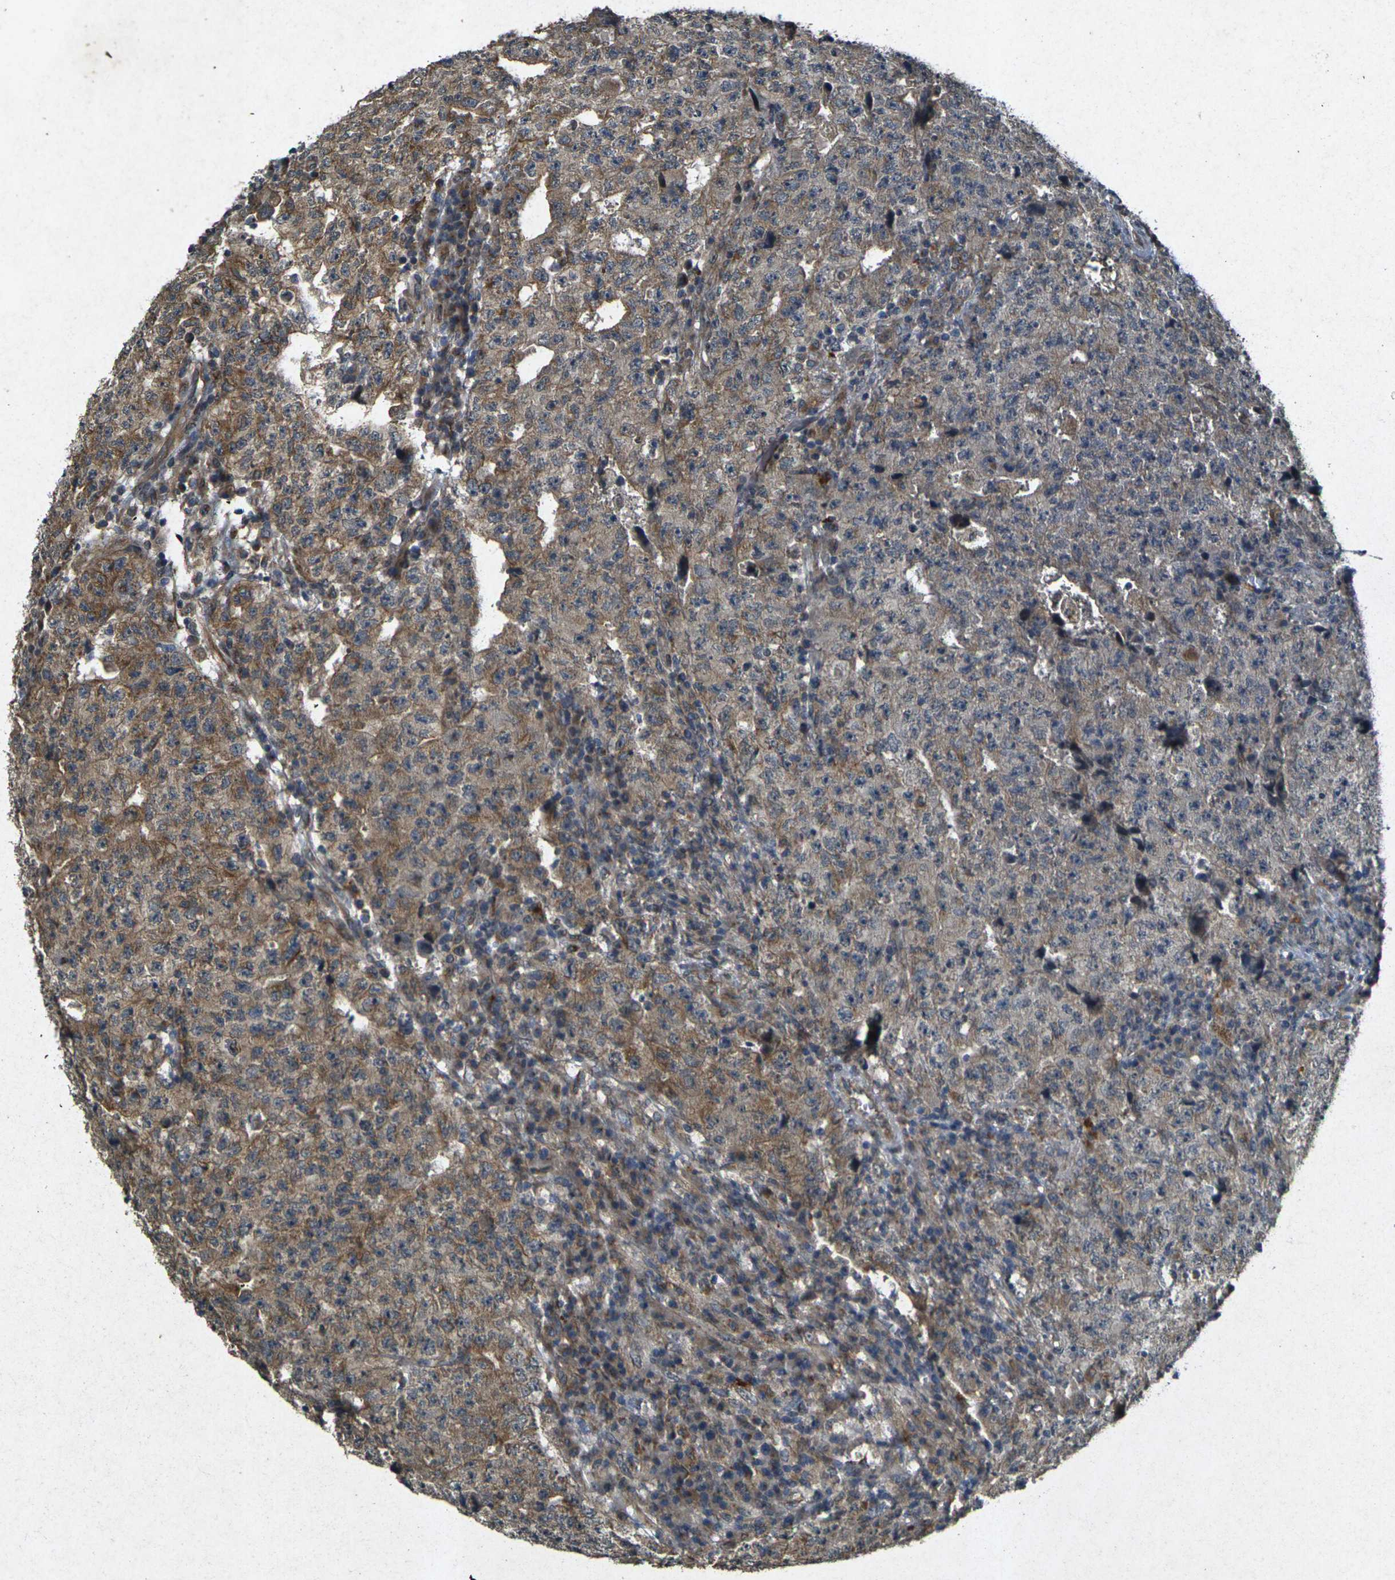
{"staining": {"intensity": "moderate", "quantity": ">75%", "location": "cytoplasmic/membranous"}, "tissue": "testis cancer", "cell_type": "Tumor cells", "image_type": "cancer", "snomed": [{"axis": "morphology", "description": "Necrosis, NOS"}, {"axis": "morphology", "description": "Carcinoma, Embryonal, NOS"}, {"axis": "topography", "description": "Testis"}], "caption": "An IHC micrograph of neoplastic tissue is shown. Protein staining in brown labels moderate cytoplasmic/membranous positivity in testis cancer within tumor cells.", "gene": "RGMA", "patient": {"sex": "male", "age": 19}}